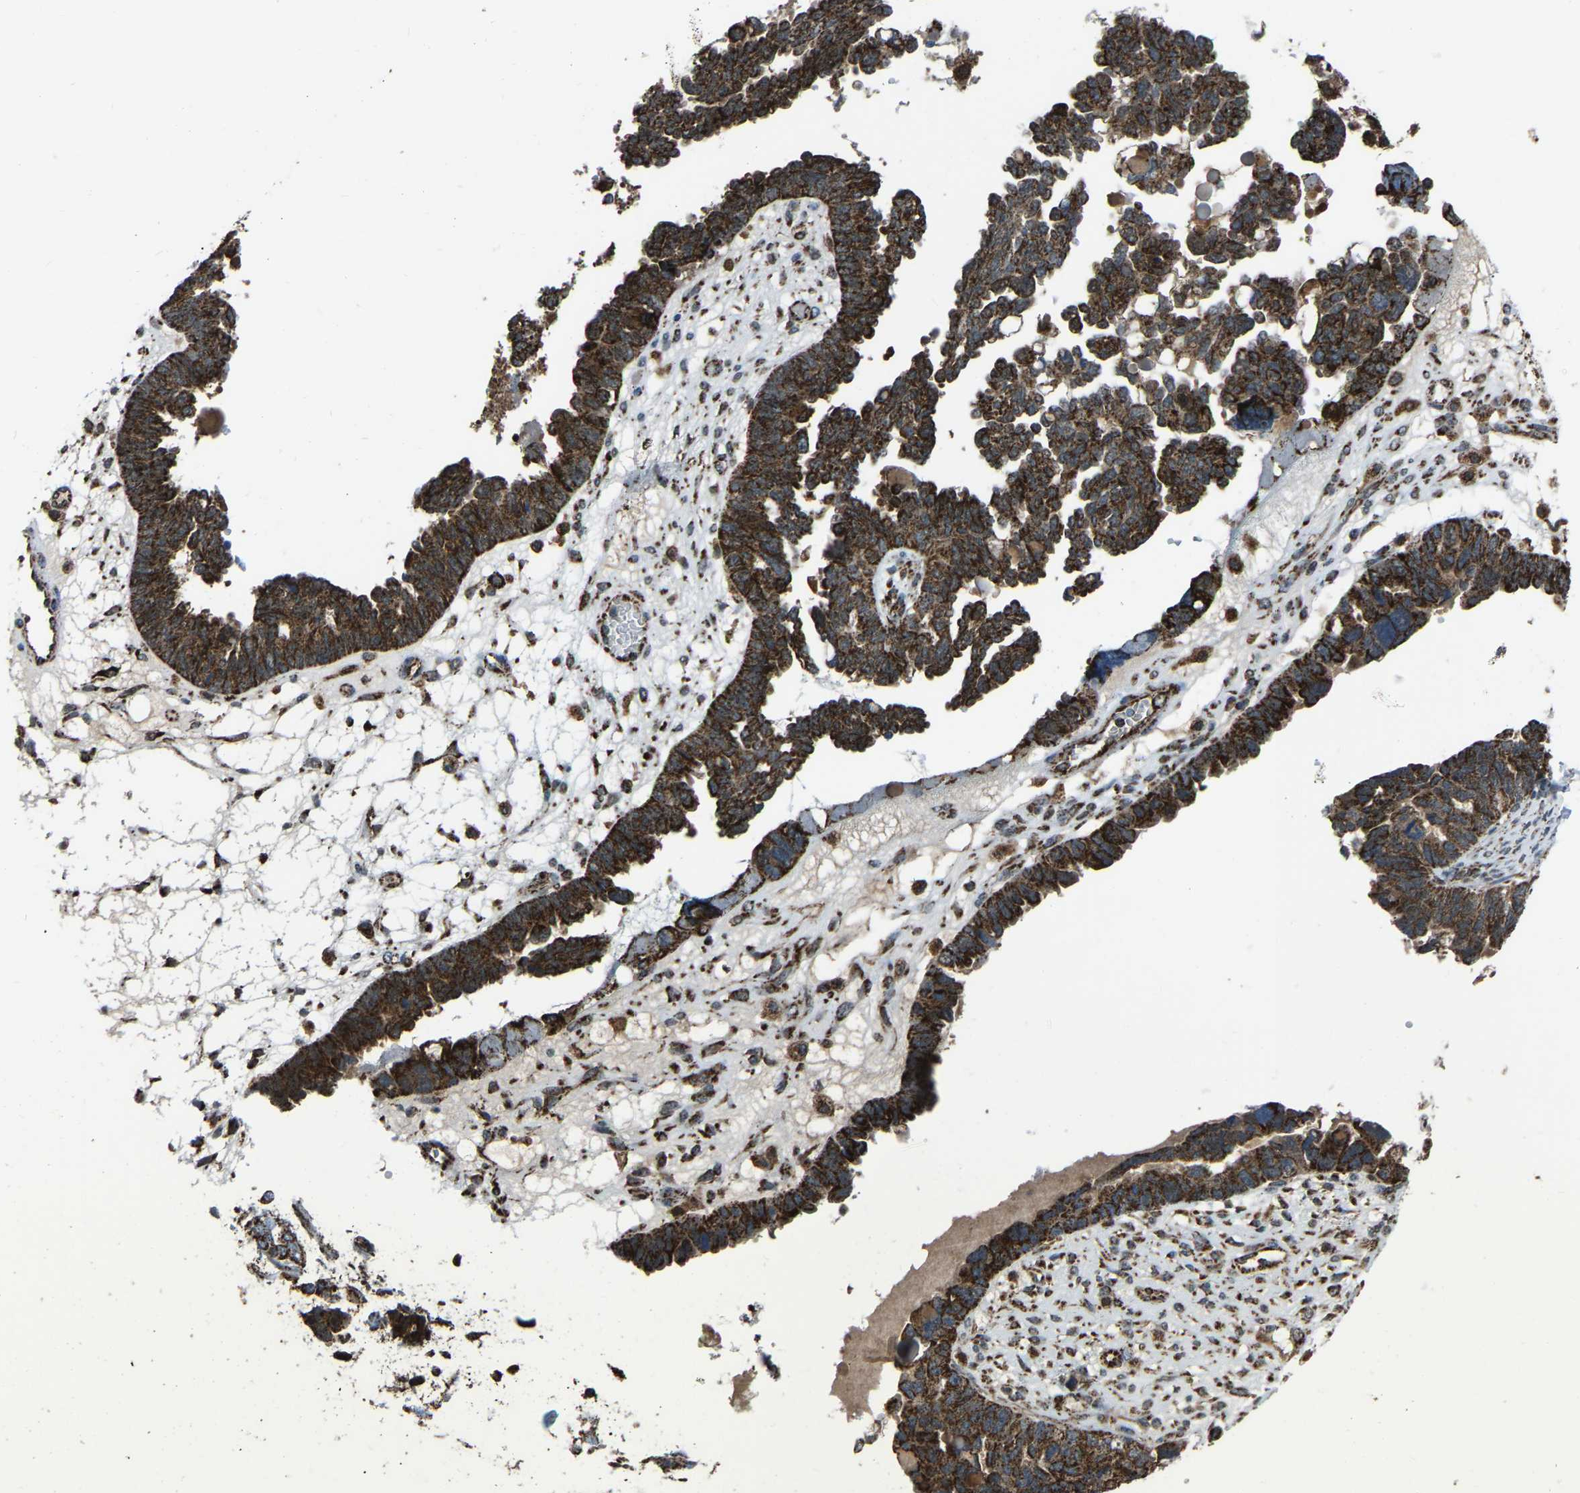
{"staining": {"intensity": "strong", "quantity": ">75%", "location": "cytoplasmic/membranous"}, "tissue": "ovarian cancer", "cell_type": "Tumor cells", "image_type": "cancer", "snomed": [{"axis": "morphology", "description": "Cystadenocarcinoma, serous, NOS"}, {"axis": "topography", "description": "Ovary"}], "caption": "Immunohistochemistry (IHC) image of ovarian cancer (serous cystadenocarcinoma) stained for a protein (brown), which shows high levels of strong cytoplasmic/membranous positivity in approximately >75% of tumor cells.", "gene": "AKR1A1", "patient": {"sex": "female", "age": 79}}